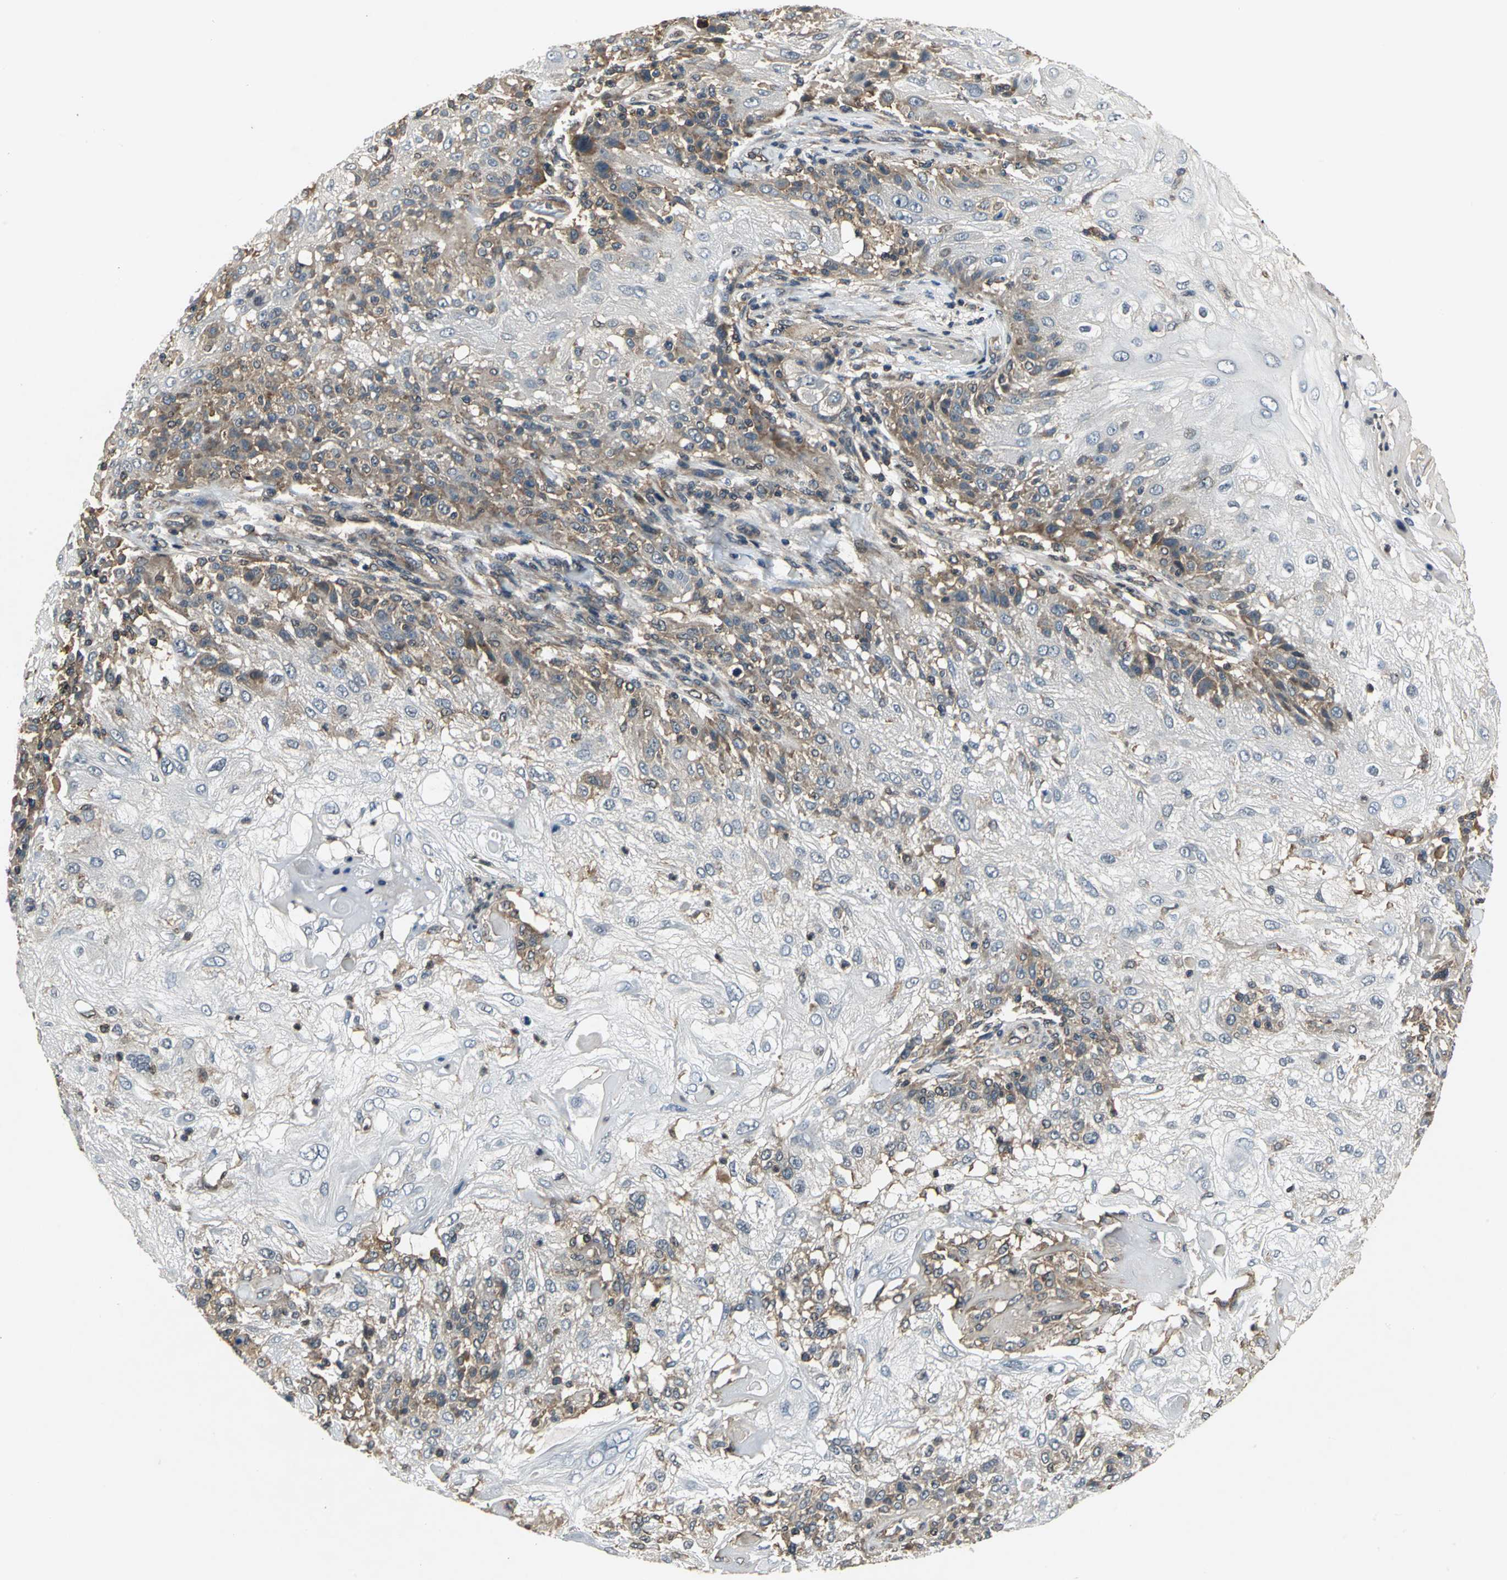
{"staining": {"intensity": "moderate", "quantity": "25%-75%", "location": "cytoplasmic/membranous"}, "tissue": "skin cancer", "cell_type": "Tumor cells", "image_type": "cancer", "snomed": [{"axis": "morphology", "description": "Normal tissue, NOS"}, {"axis": "morphology", "description": "Squamous cell carcinoma, NOS"}, {"axis": "topography", "description": "Skin"}], "caption": "This photomicrograph exhibits immunohistochemistry (IHC) staining of human skin cancer (squamous cell carcinoma), with medium moderate cytoplasmic/membranous positivity in approximately 25%-75% of tumor cells.", "gene": "EIF2B2", "patient": {"sex": "female", "age": 83}}